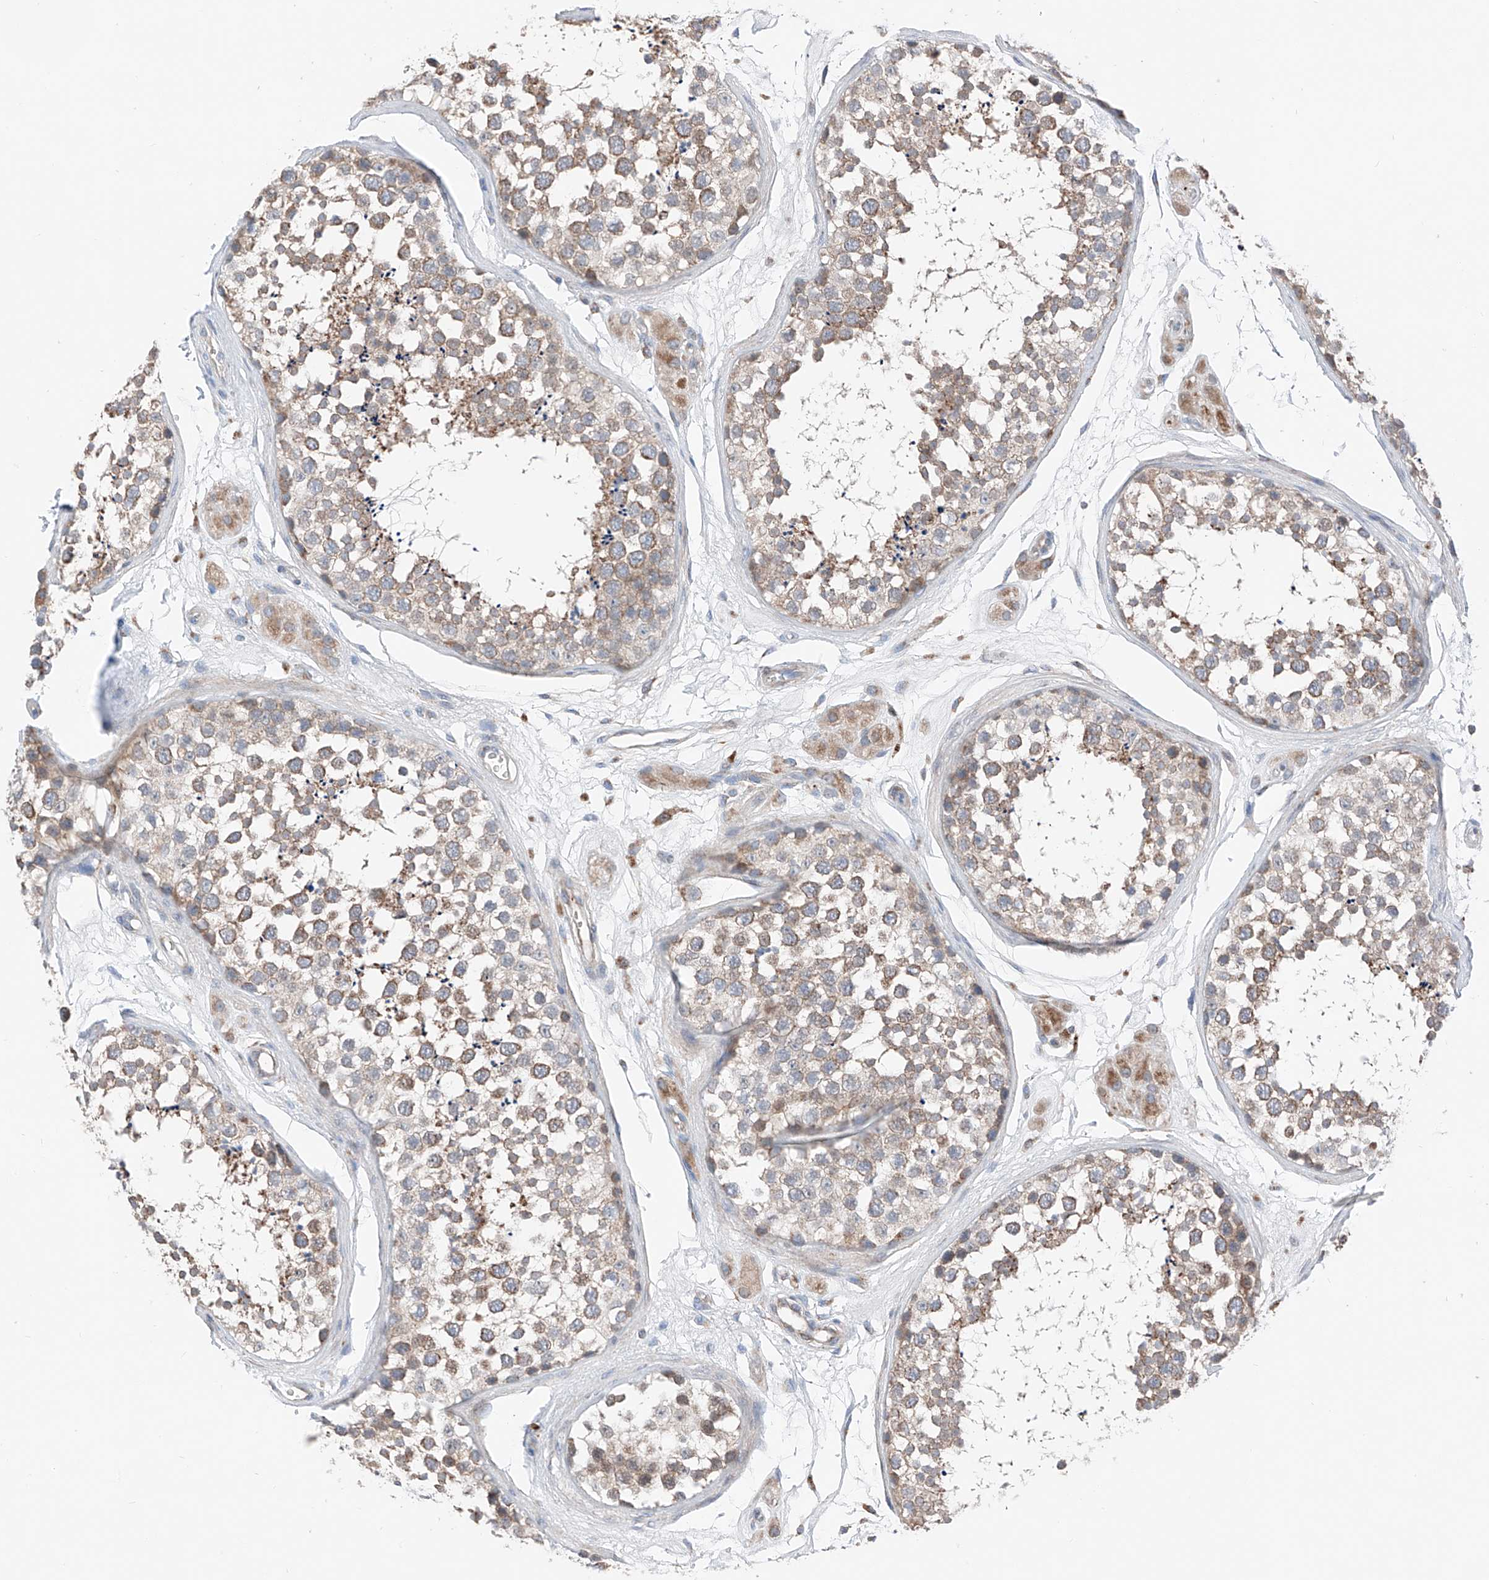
{"staining": {"intensity": "moderate", "quantity": "25%-75%", "location": "cytoplasmic/membranous"}, "tissue": "testis", "cell_type": "Cells in seminiferous ducts", "image_type": "normal", "snomed": [{"axis": "morphology", "description": "Normal tissue, NOS"}, {"axis": "topography", "description": "Testis"}], "caption": "High-power microscopy captured an IHC histopathology image of benign testis, revealing moderate cytoplasmic/membranous positivity in approximately 25%-75% of cells in seminiferous ducts. (Stains: DAB in brown, nuclei in blue, Microscopy: brightfield microscopy at high magnification).", "gene": "MRAP", "patient": {"sex": "male", "age": 56}}